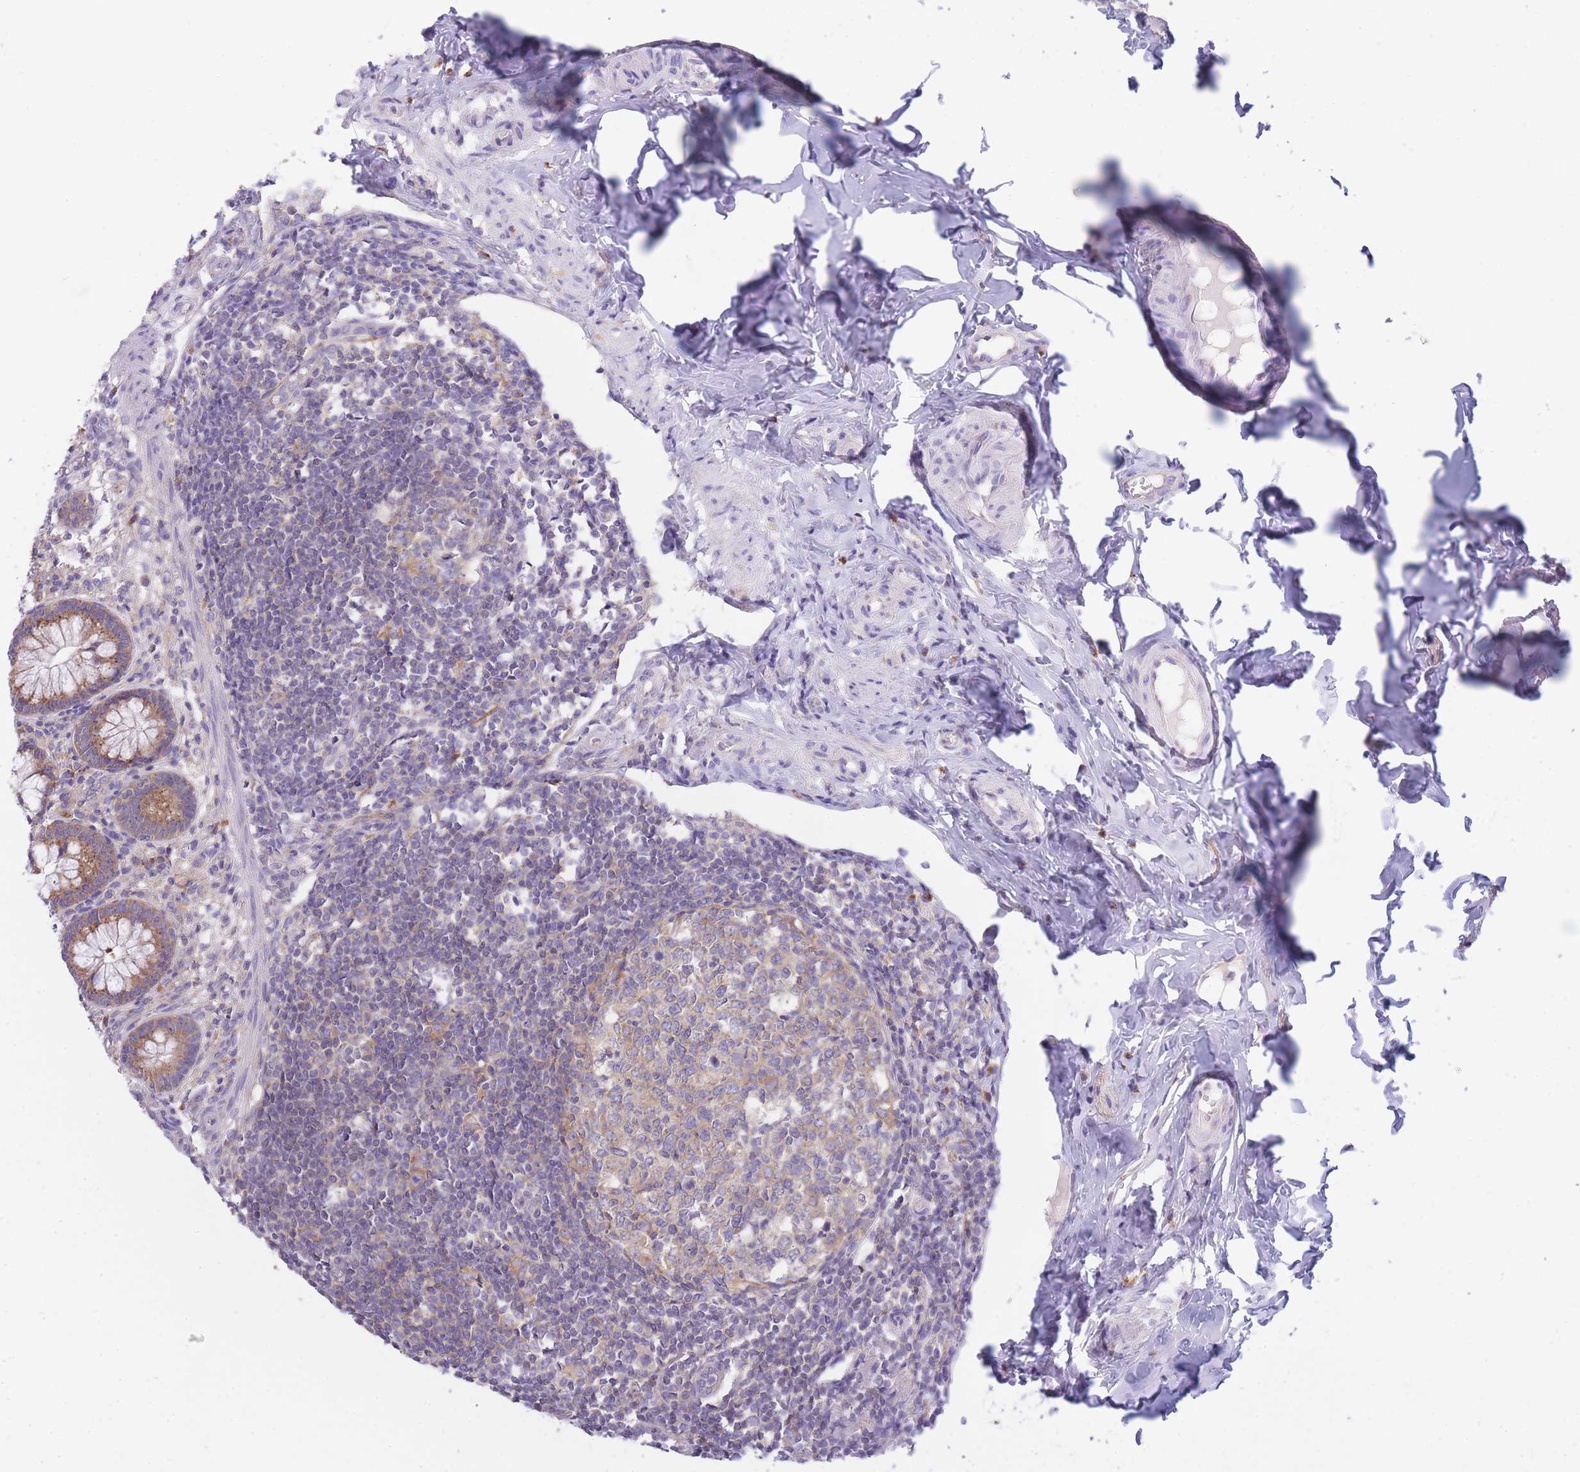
{"staining": {"intensity": "moderate", "quantity": ">75%", "location": "cytoplasmic/membranous"}, "tissue": "appendix", "cell_type": "Glandular cells", "image_type": "normal", "snomed": [{"axis": "morphology", "description": "Normal tissue, NOS"}, {"axis": "topography", "description": "Appendix"}], "caption": "Immunohistochemistry photomicrograph of unremarkable appendix stained for a protein (brown), which exhibits medium levels of moderate cytoplasmic/membranous positivity in approximately >75% of glandular cells.", "gene": "COPG1", "patient": {"sex": "female", "age": 33}}